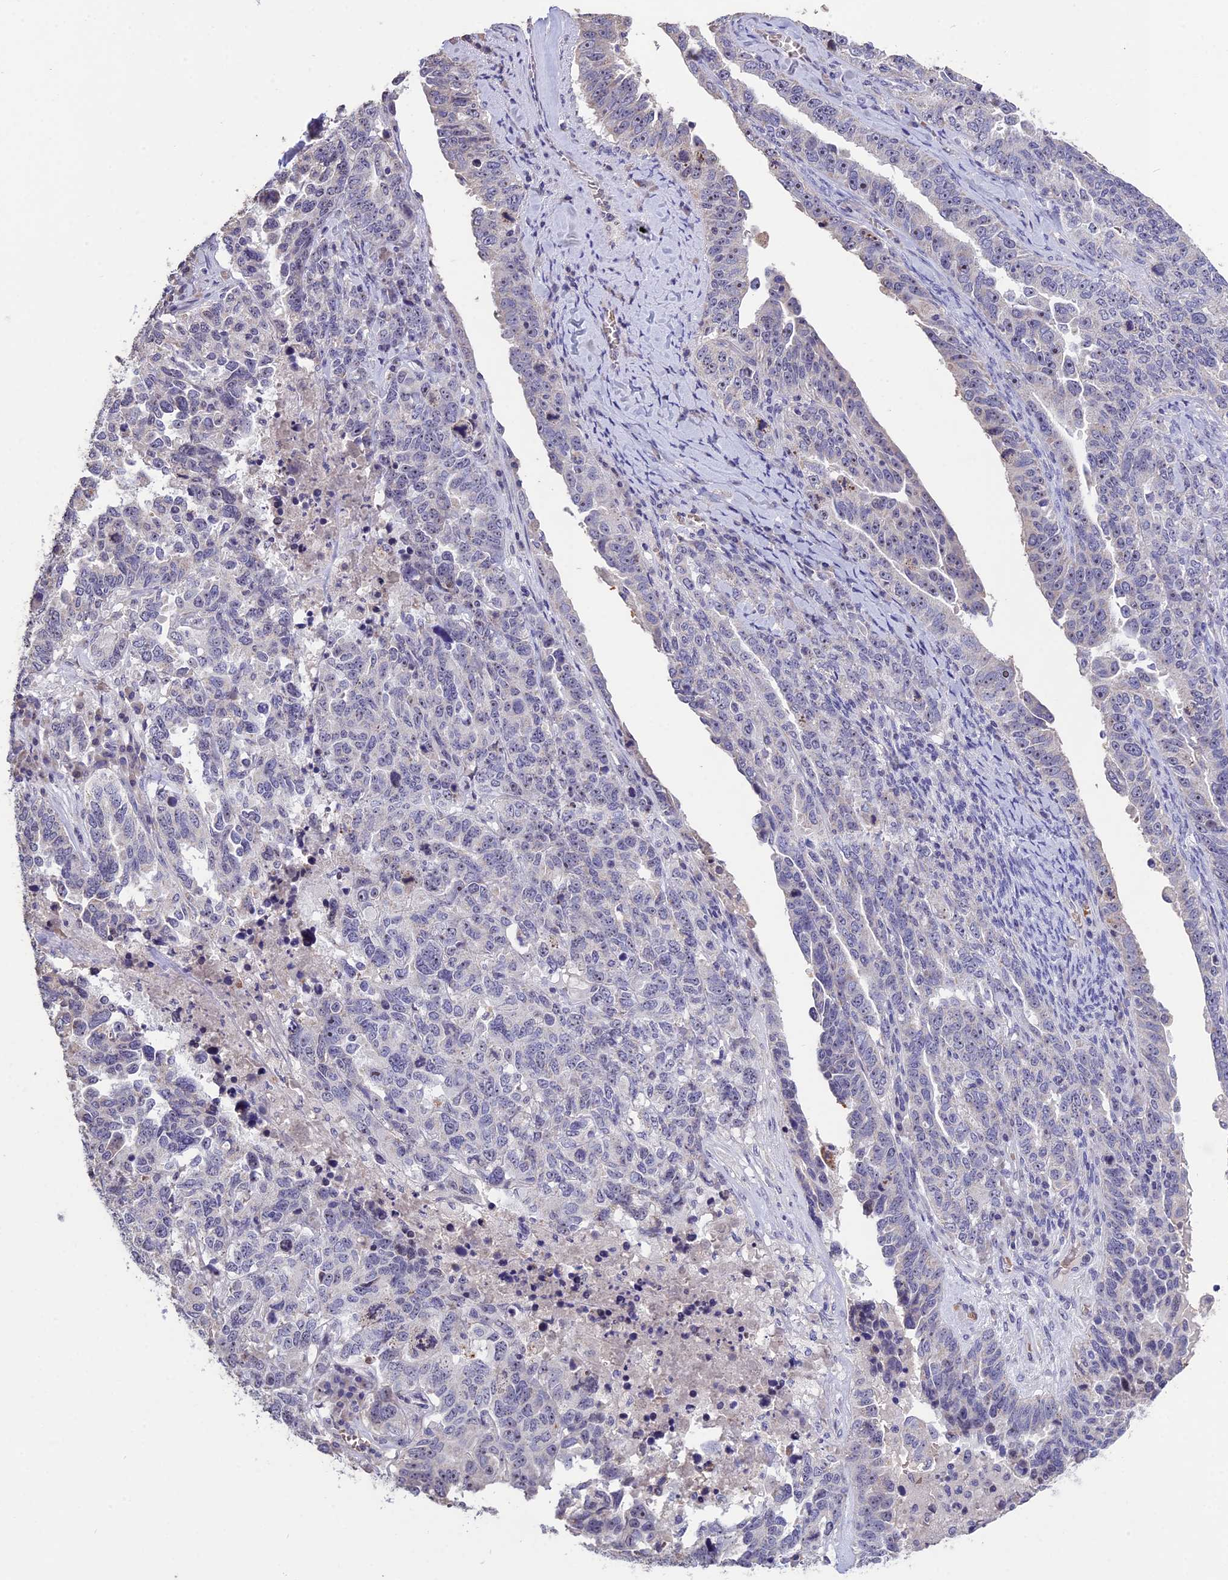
{"staining": {"intensity": "negative", "quantity": "none", "location": "none"}, "tissue": "ovarian cancer", "cell_type": "Tumor cells", "image_type": "cancer", "snomed": [{"axis": "morphology", "description": "Carcinoma, endometroid"}, {"axis": "topography", "description": "Ovary"}], "caption": "IHC of human endometroid carcinoma (ovarian) displays no expression in tumor cells.", "gene": "KNOP1", "patient": {"sex": "female", "age": 62}}